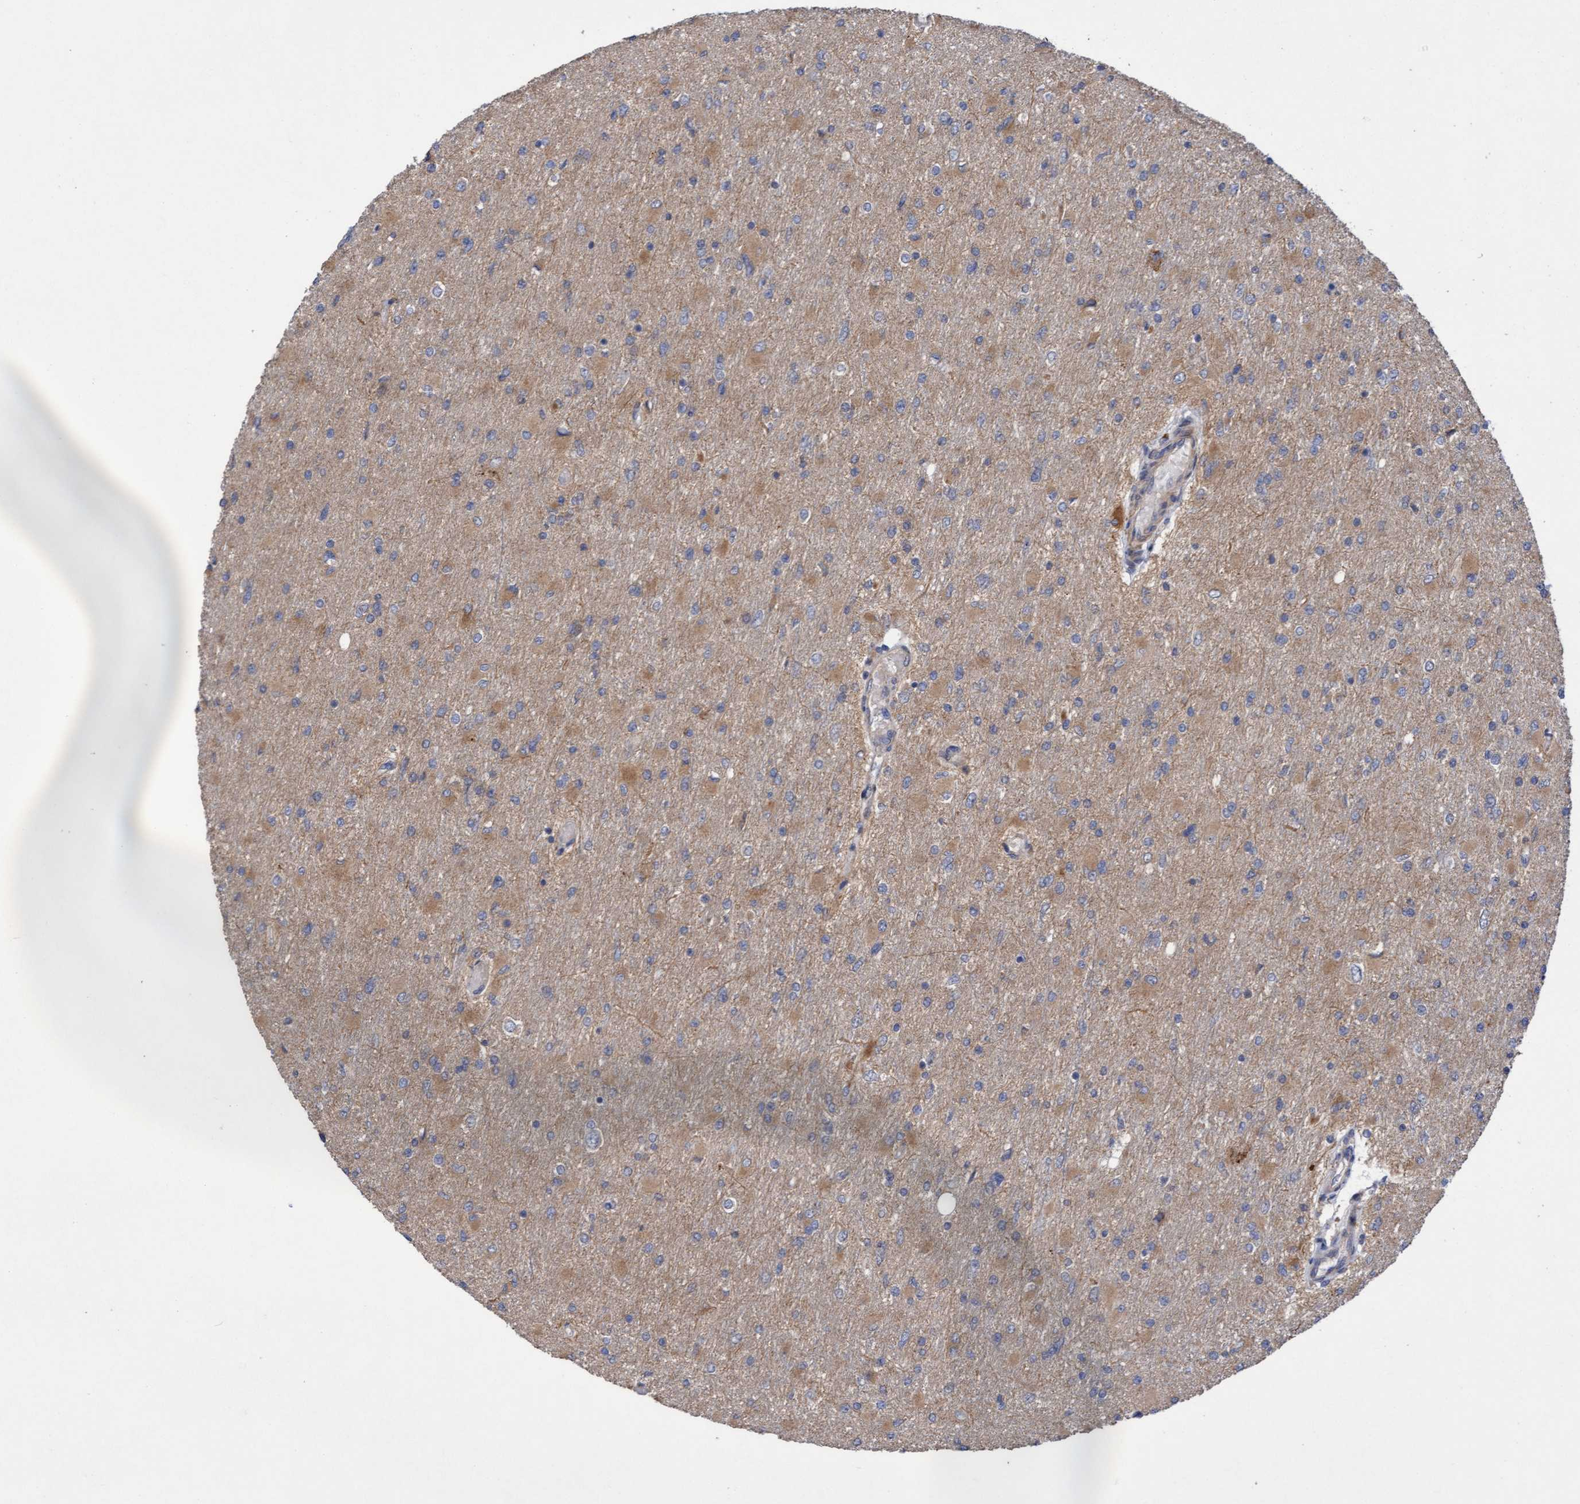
{"staining": {"intensity": "moderate", "quantity": "<25%", "location": "cytoplasmic/membranous"}, "tissue": "glioma", "cell_type": "Tumor cells", "image_type": "cancer", "snomed": [{"axis": "morphology", "description": "Glioma, malignant, High grade"}, {"axis": "topography", "description": "Cerebral cortex"}], "caption": "Glioma was stained to show a protein in brown. There is low levels of moderate cytoplasmic/membranous staining in approximately <25% of tumor cells.", "gene": "ELP5", "patient": {"sex": "female", "age": 36}}